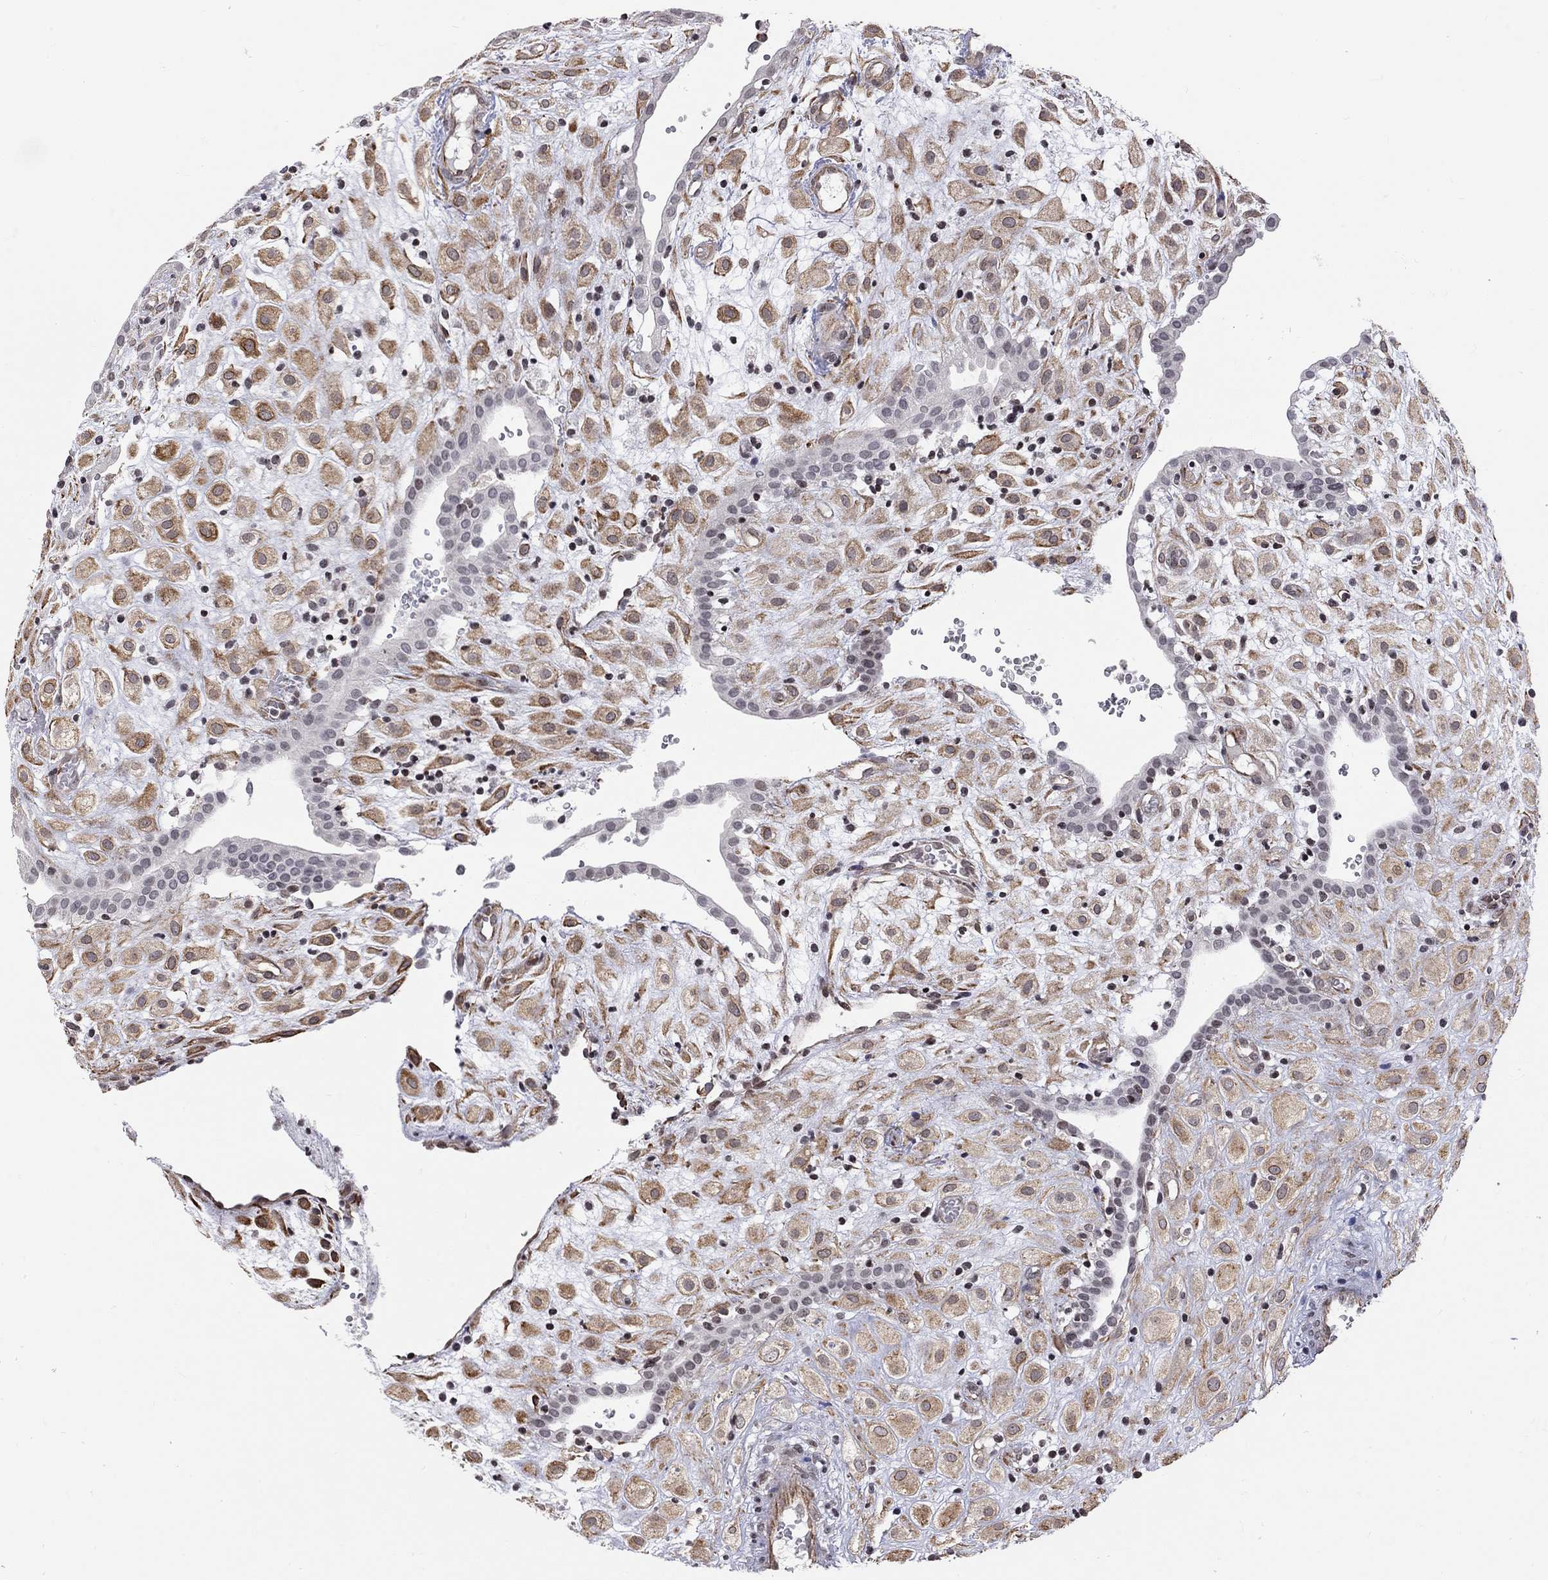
{"staining": {"intensity": "moderate", "quantity": ">75%", "location": "cytoplasmic/membranous"}, "tissue": "placenta", "cell_type": "Decidual cells", "image_type": "normal", "snomed": [{"axis": "morphology", "description": "Normal tissue, NOS"}, {"axis": "topography", "description": "Placenta"}], "caption": "Moderate cytoplasmic/membranous protein positivity is appreciated in about >75% of decidual cells in placenta. (DAB IHC with brightfield microscopy, high magnification).", "gene": "MTNR1B", "patient": {"sex": "female", "age": 24}}